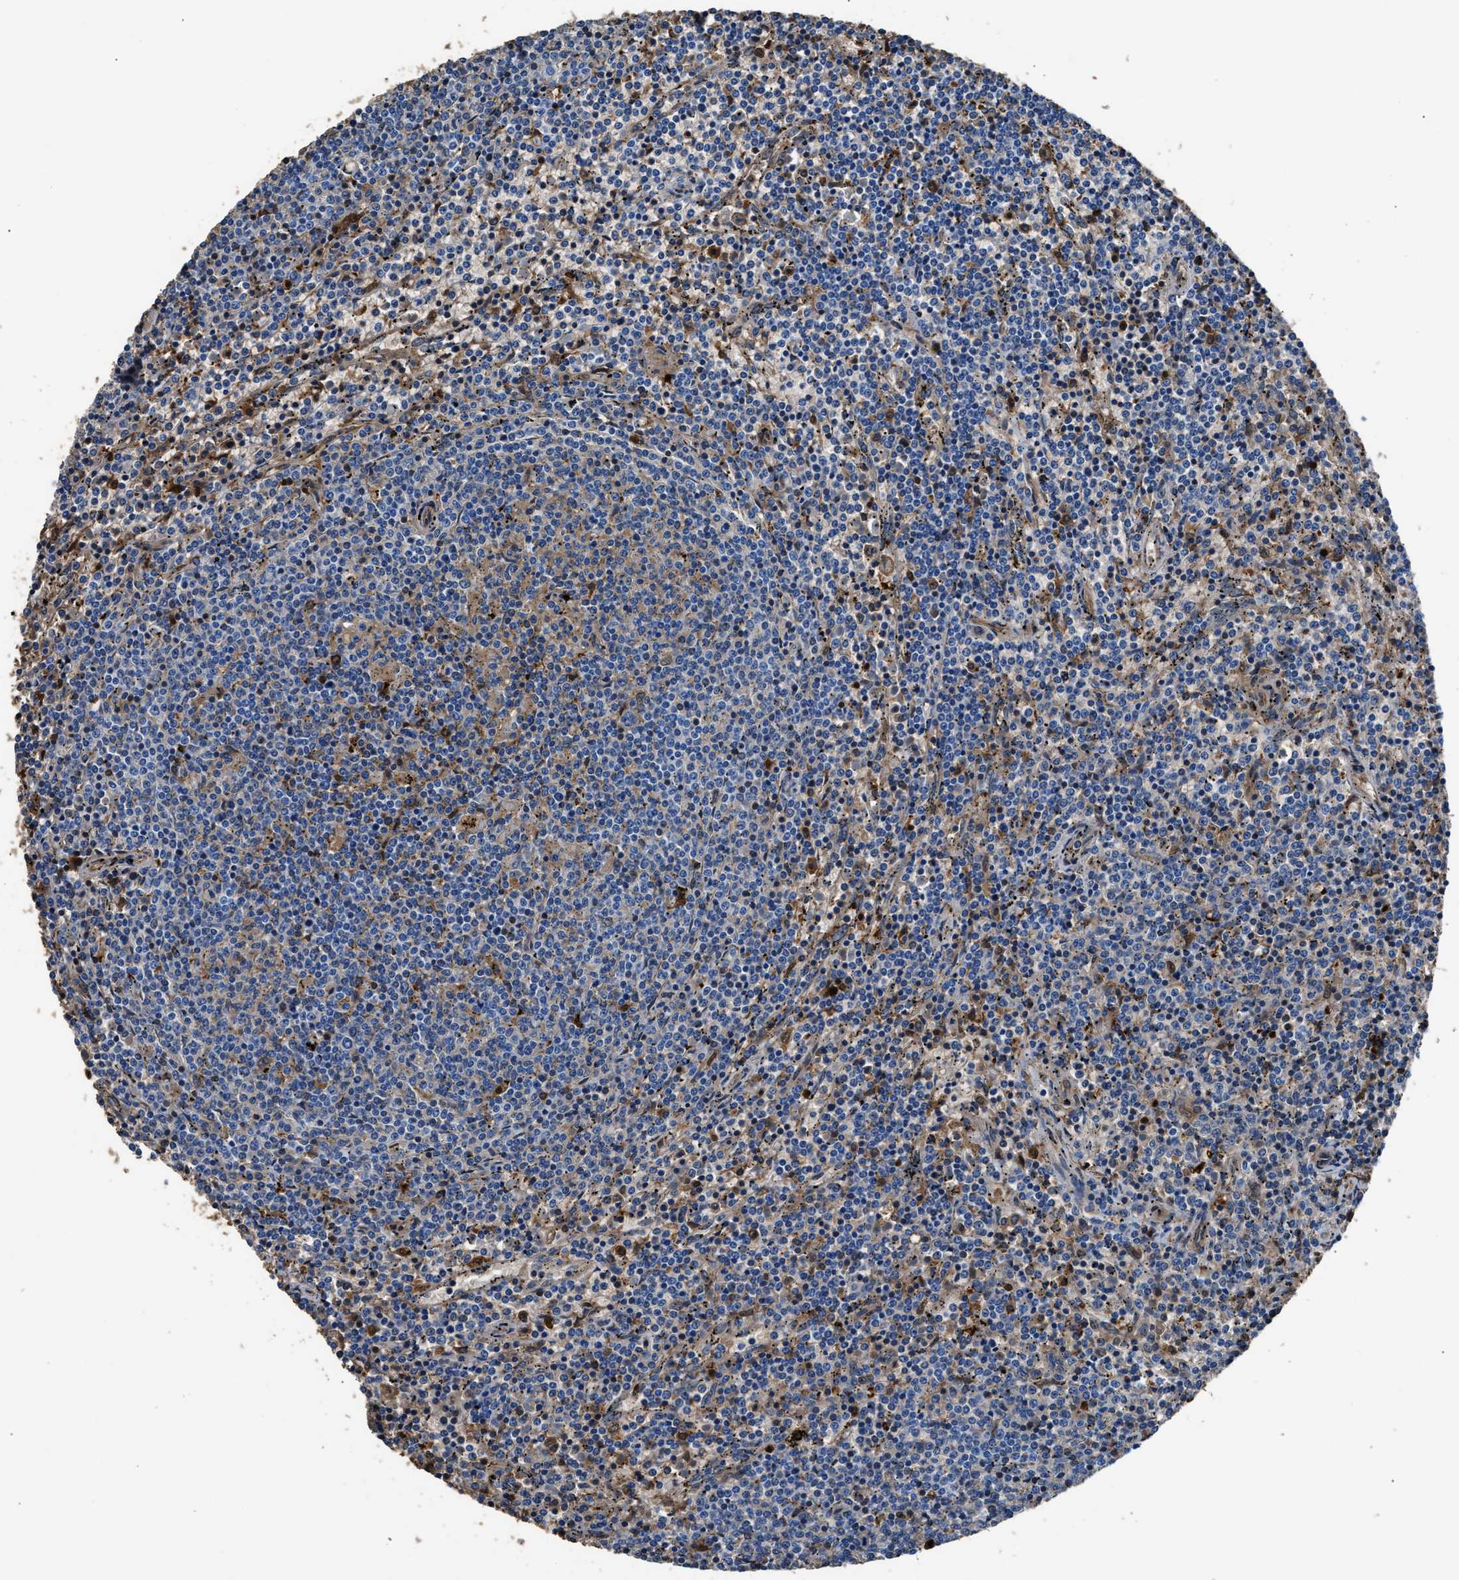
{"staining": {"intensity": "negative", "quantity": "none", "location": "none"}, "tissue": "lymphoma", "cell_type": "Tumor cells", "image_type": "cancer", "snomed": [{"axis": "morphology", "description": "Malignant lymphoma, non-Hodgkin's type, Low grade"}, {"axis": "topography", "description": "Spleen"}], "caption": "Lymphoma was stained to show a protein in brown. There is no significant staining in tumor cells.", "gene": "GSTP1", "patient": {"sex": "female", "age": 50}}